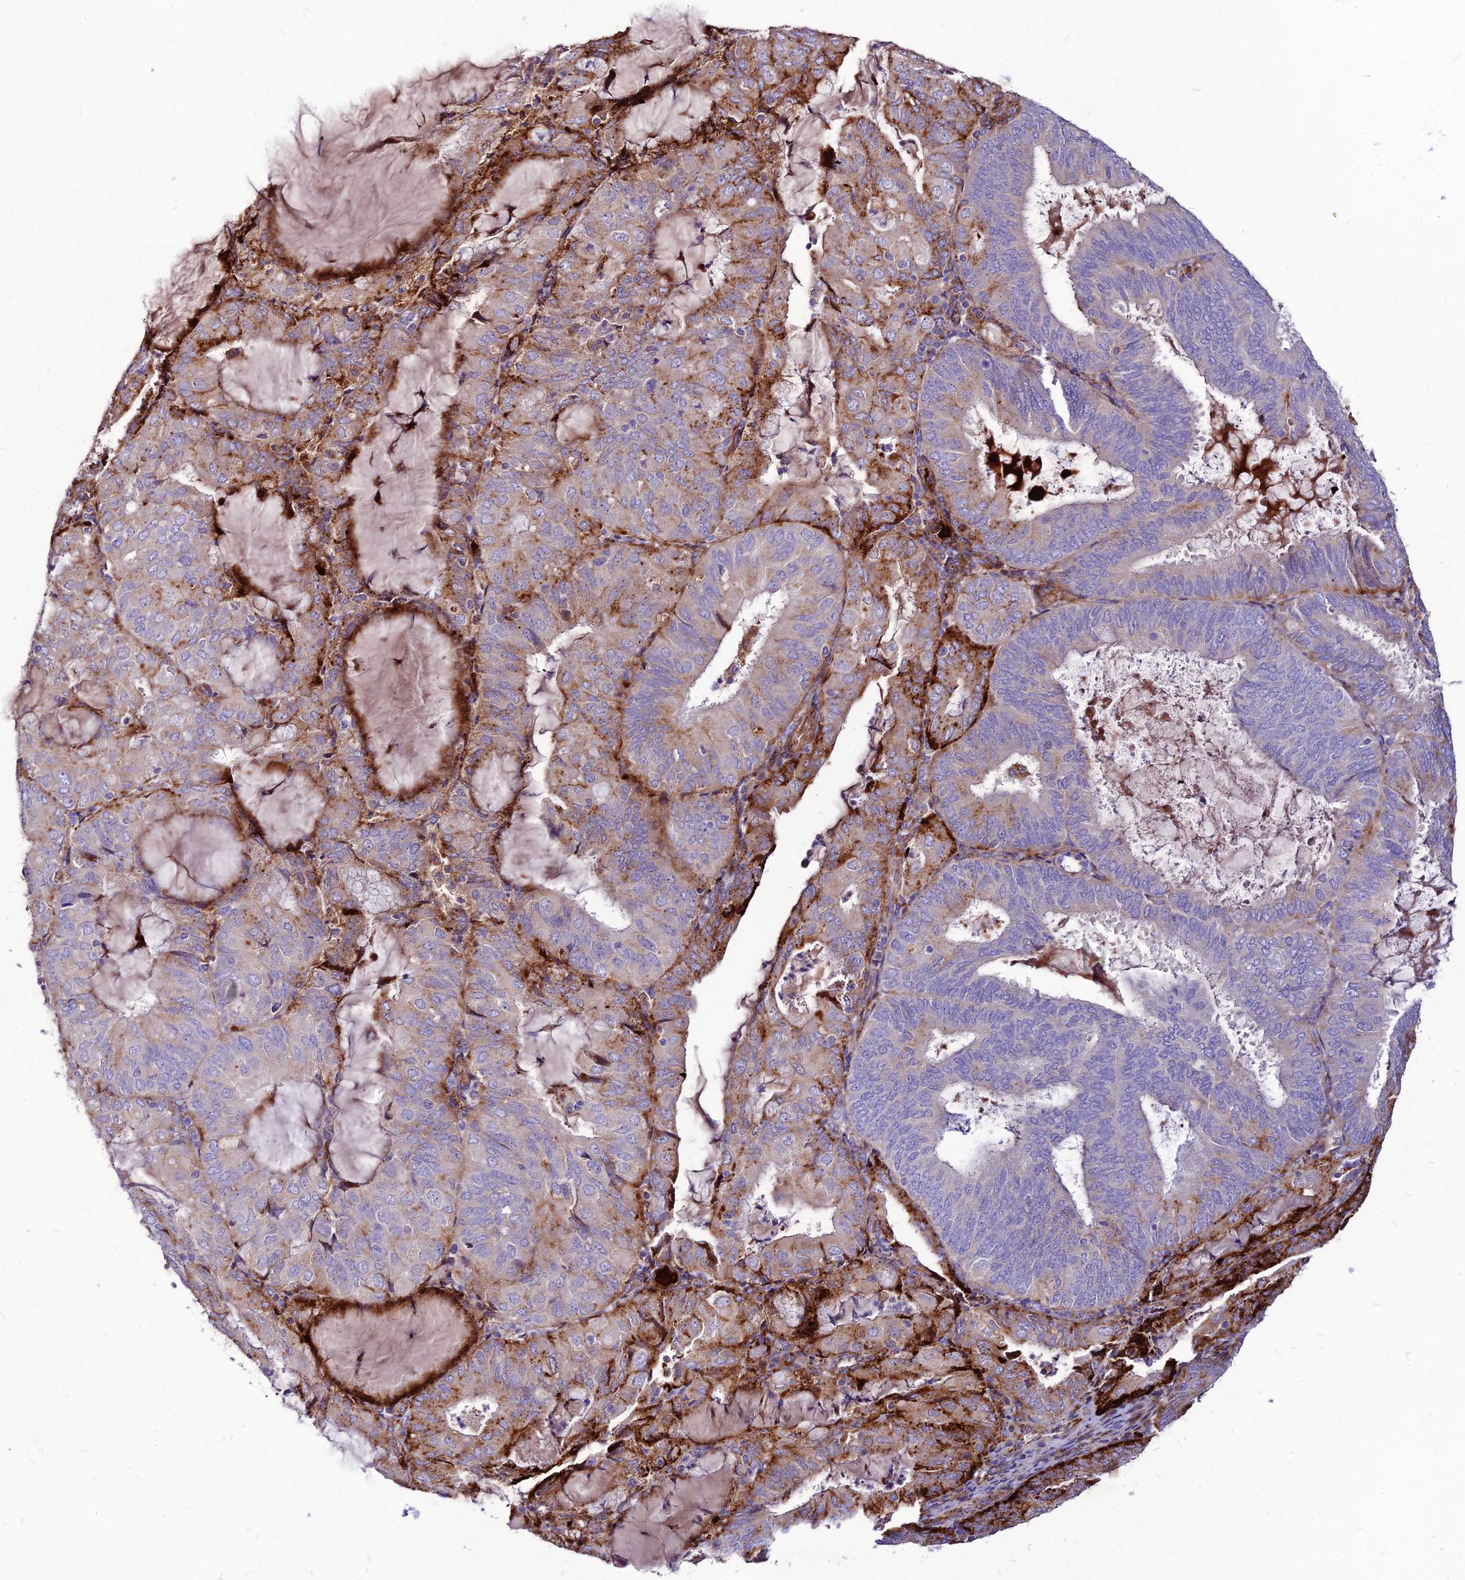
{"staining": {"intensity": "strong", "quantity": "<25%", "location": "cytoplasmic/membranous"}, "tissue": "endometrial cancer", "cell_type": "Tumor cells", "image_type": "cancer", "snomed": [{"axis": "morphology", "description": "Adenocarcinoma, NOS"}, {"axis": "topography", "description": "Endometrium"}], "caption": "Immunohistochemical staining of human endometrial adenocarcinoma displays medium levels of strong cytoplasmic/membranous protein expression in about <25% of tumor cells.", "gene": "RIMOC1", "patient": {"sex": "female", "age": 81}}